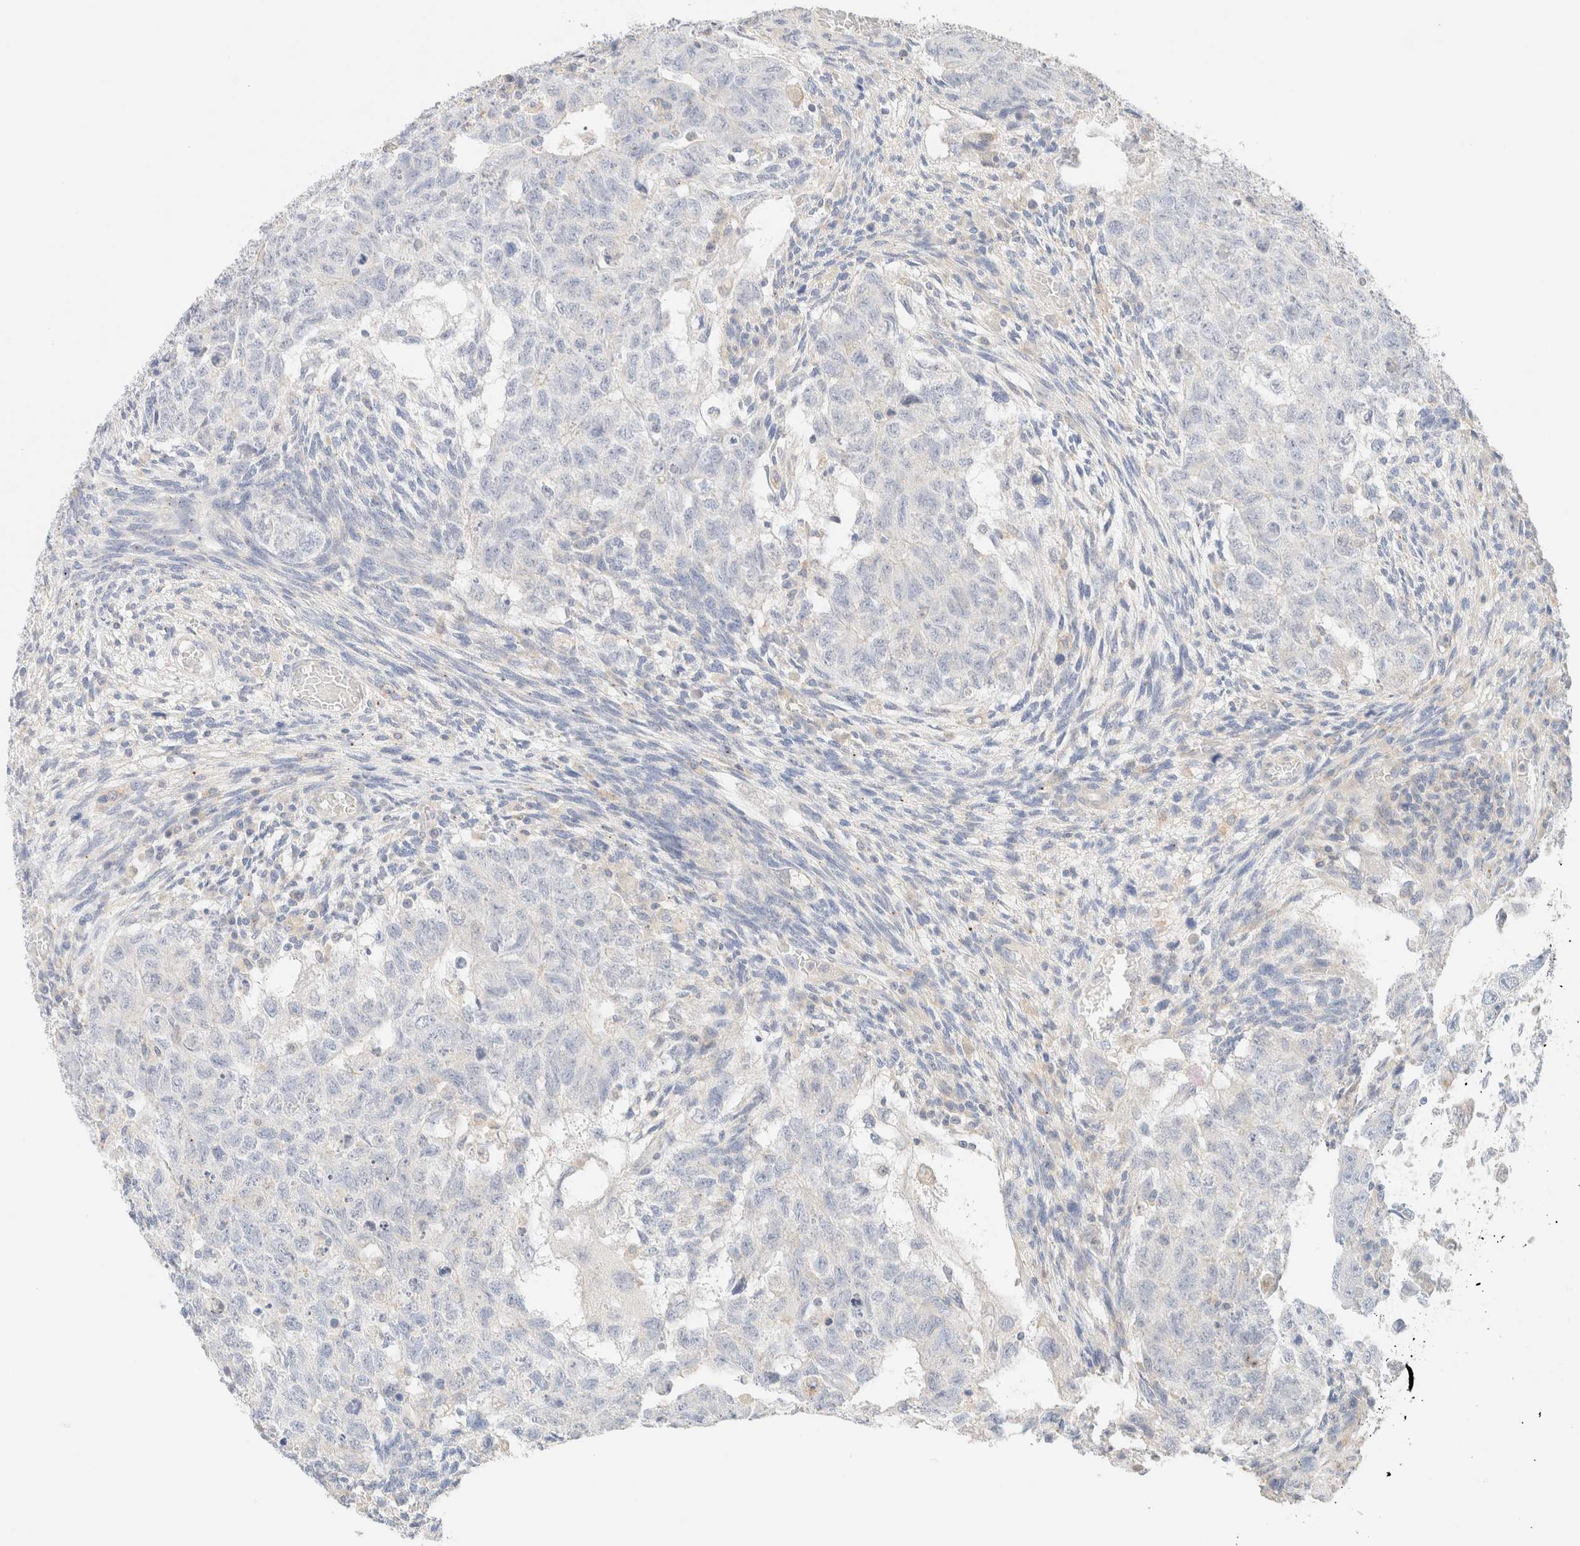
{"staining": {"intensity": "negative", "quantity": "none", "location": "none"}, "tissue": "testis cancer", "cell_type": "Tumor cells", "image_type": "cancer", "snomed": [{"axis": "morphology", "description": "Normal tissue, NOS"}, {"axis": "morphology", "description": "Carcinoma, Embryonal, NOS"}, {"axis": "topography", "description": "Testis"}], "caption": "This photomicrograph is of testis cancer (embryonal carcinoma) stained with immunohistochemistry (IHC) to label a protein in brown with the nuclei are counter-stained blue. There is no positivity in tumor cells. Brightfield microscopy of immunohistochemistry stained with DAB (brown) and hematoxylin (blue), captured at high magnification.", "gene": "SARM1", "patient": {"sex": "male", "age": 36}}